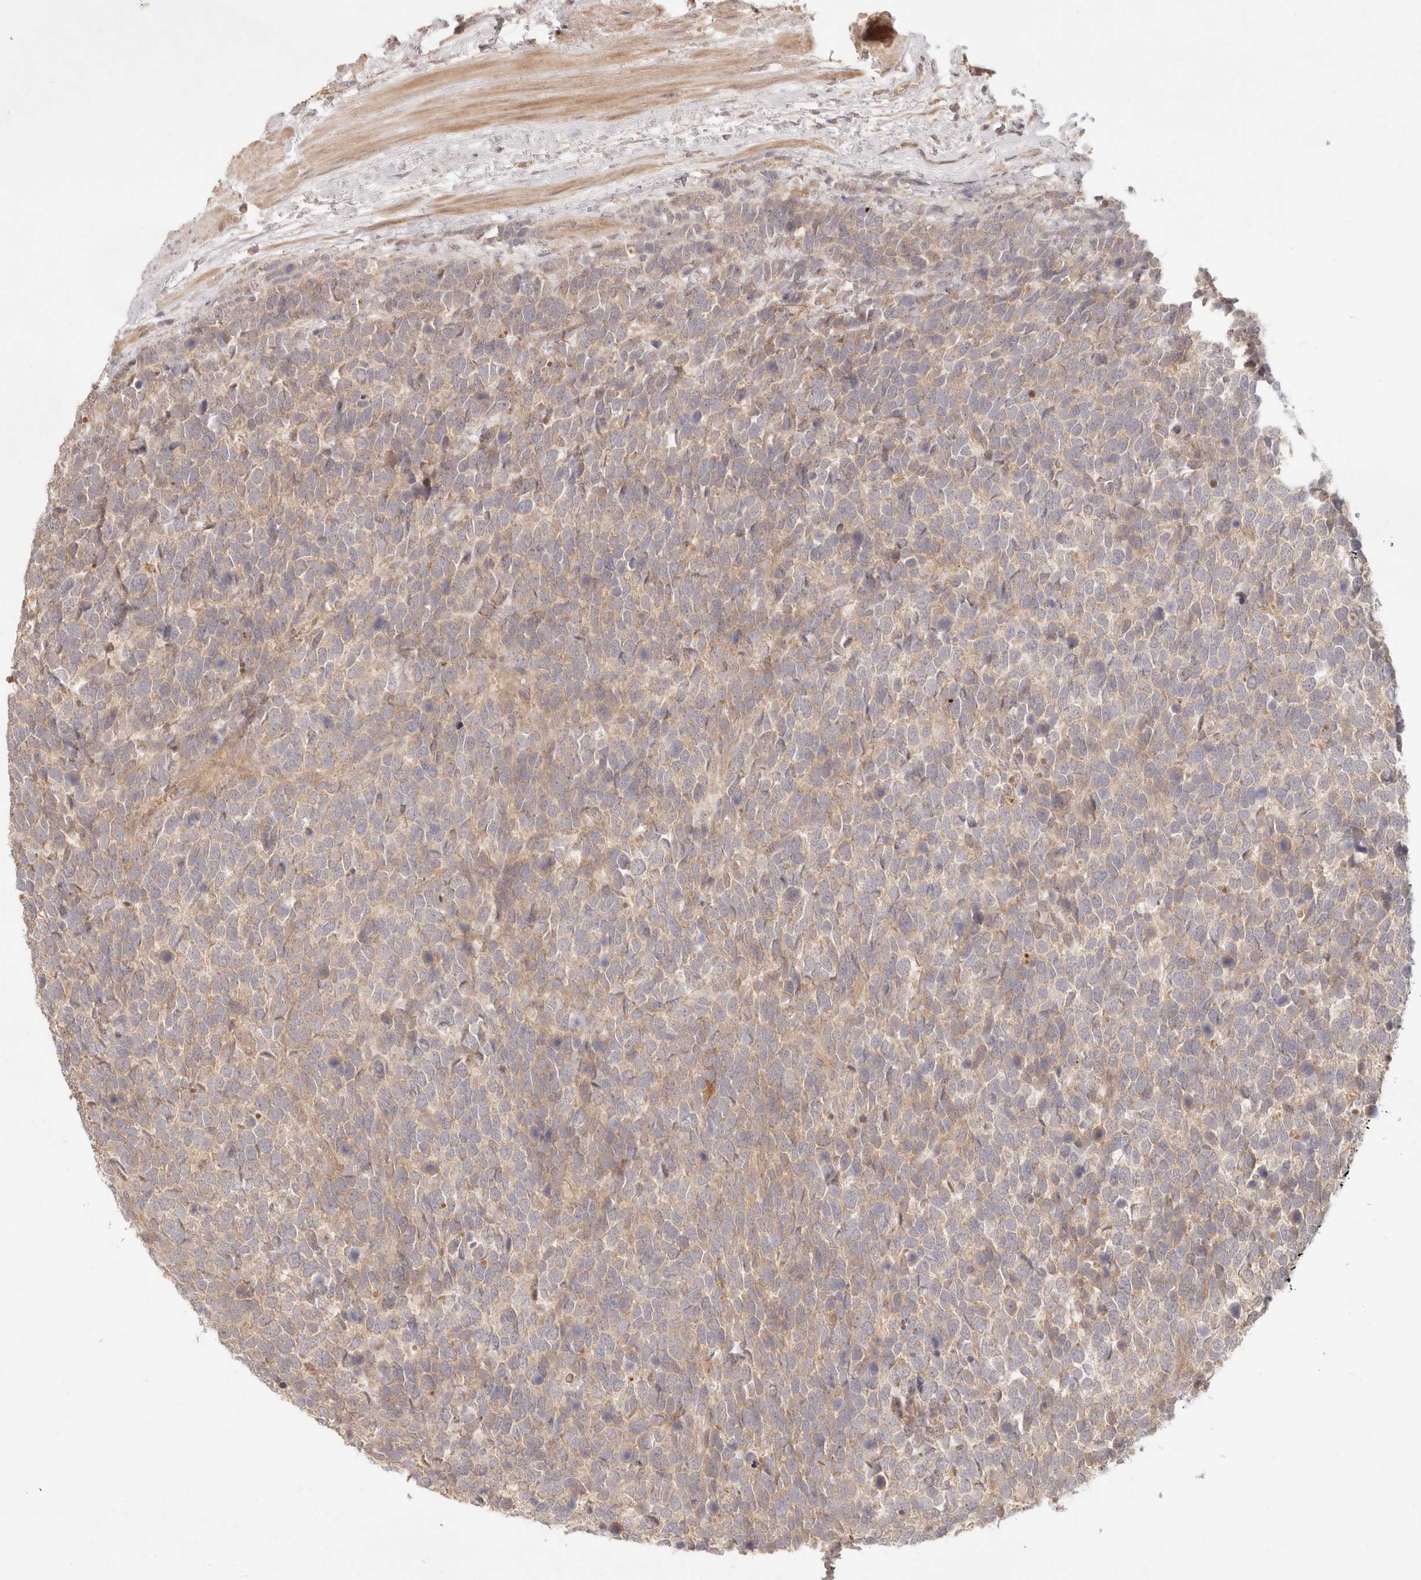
{"staining": {"intensity": "moderate", "quantity": "25%-75%", "location": "cytoplasmic/membranous"}, "tissue": "urothelial cancer", "cell_type": "Tumor cells", "image_type": "cancer", "snomed": [{"axis": "morphology", "description": "Urothelial carcinoma, High grade"}, {"axis": "topography", "description": "Urinary bladder"}], "caption": "The photomicrograph displays staining of urothelial carcinoma (high-grade), revealing moderate cytoplasmic/membranous protein staining (brown color) within tumor cells.", "gene": "PPP1R3B", "patient": {"sex": "female", "age": 82}}